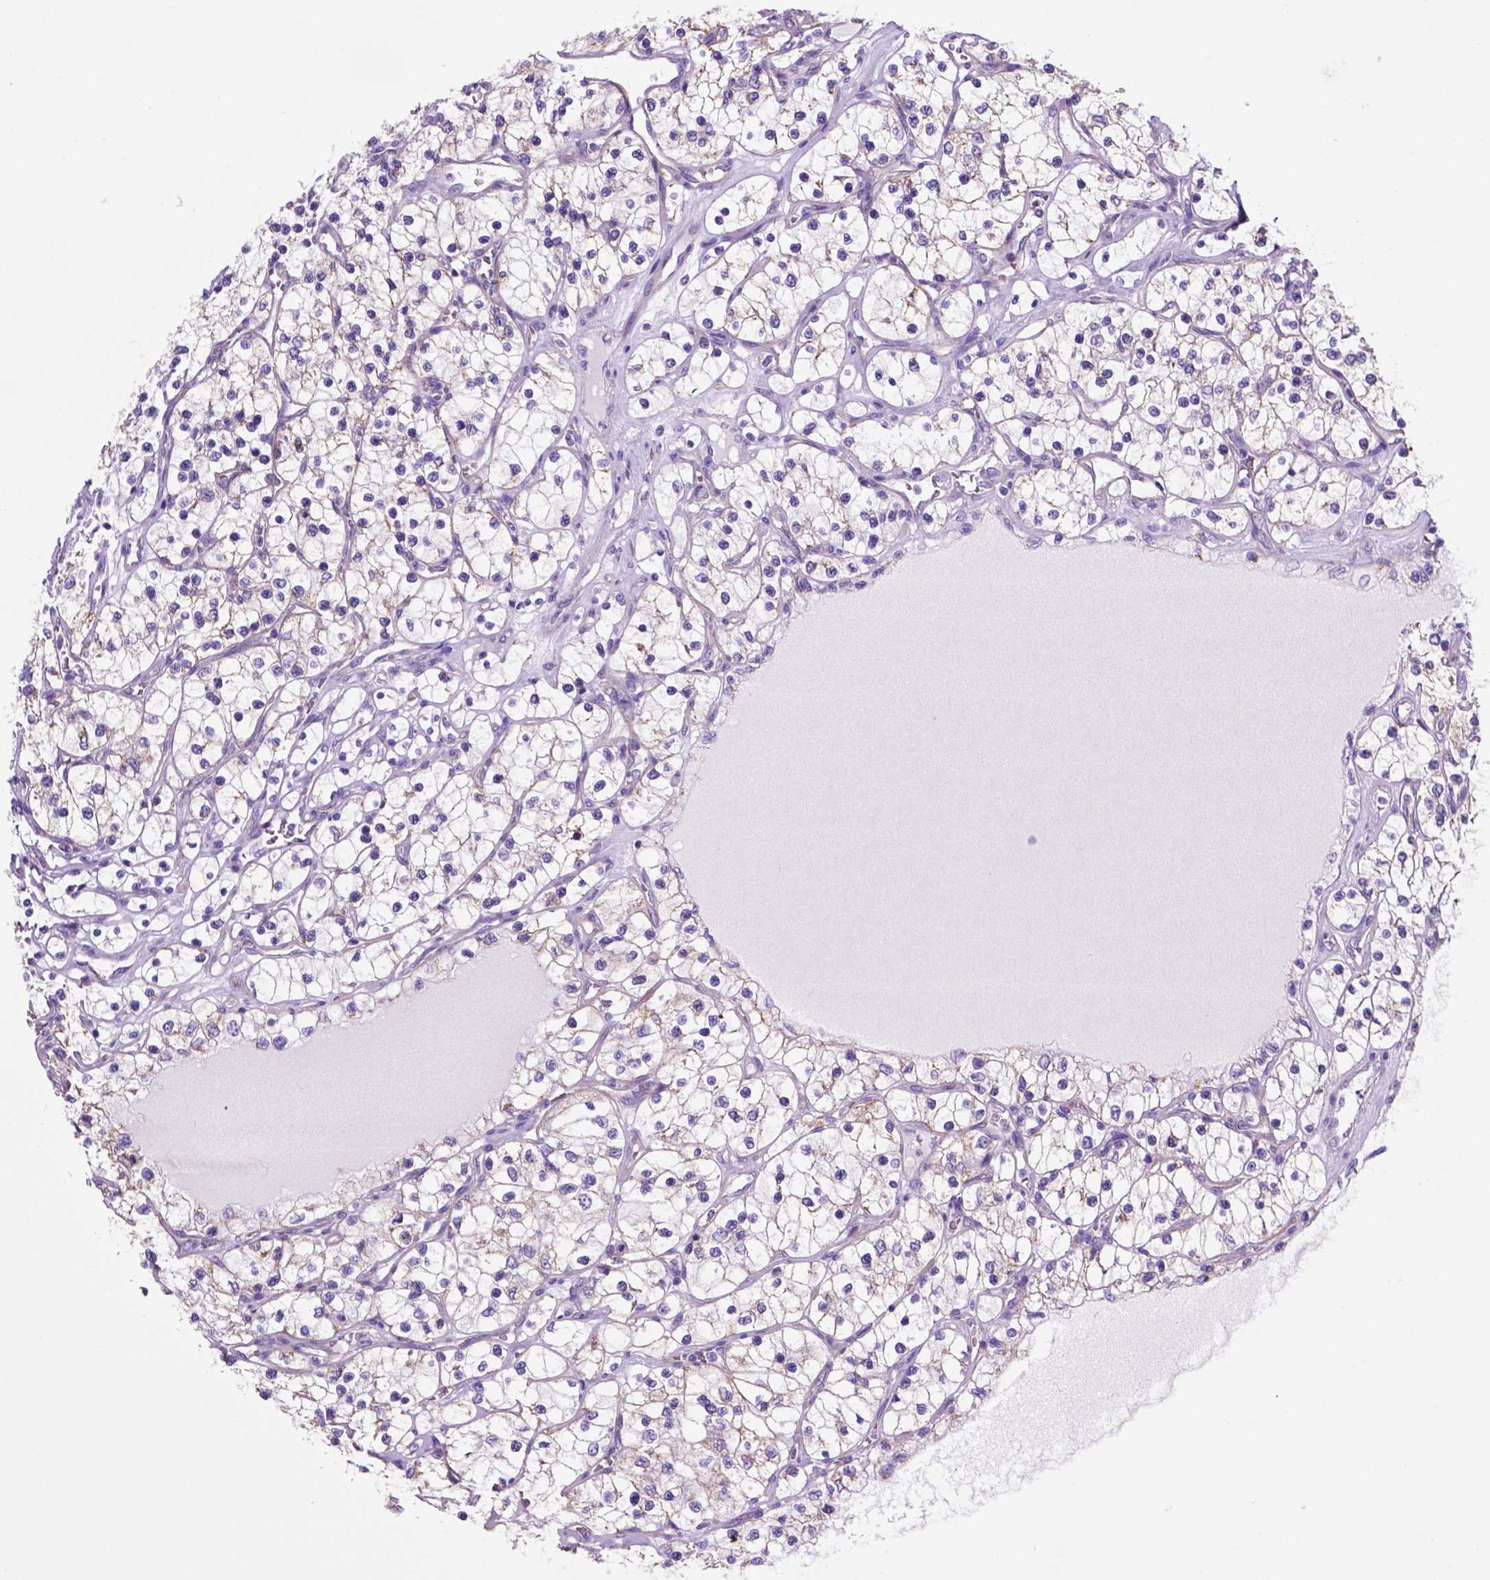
{"staining": {"intensity": "weak", "quantity": "<25%", "location": "cytoplasmic/membranous"}, "tissue": "renal cancer", "cell_type": "Tumor cells", "image_type": "cancer", "snomed": [{"axis": "morphology", "description": "Adenocarcinoma, NOS"}, {"axis": "topography", "description": "Kidney"}], "caption": "Renal adenocarcinoma was stained to show a protein in brown. There is no significant staining in tumor cells.", "gene": "TMEM121B", "patient": {"sex": "female", "age": 69}}